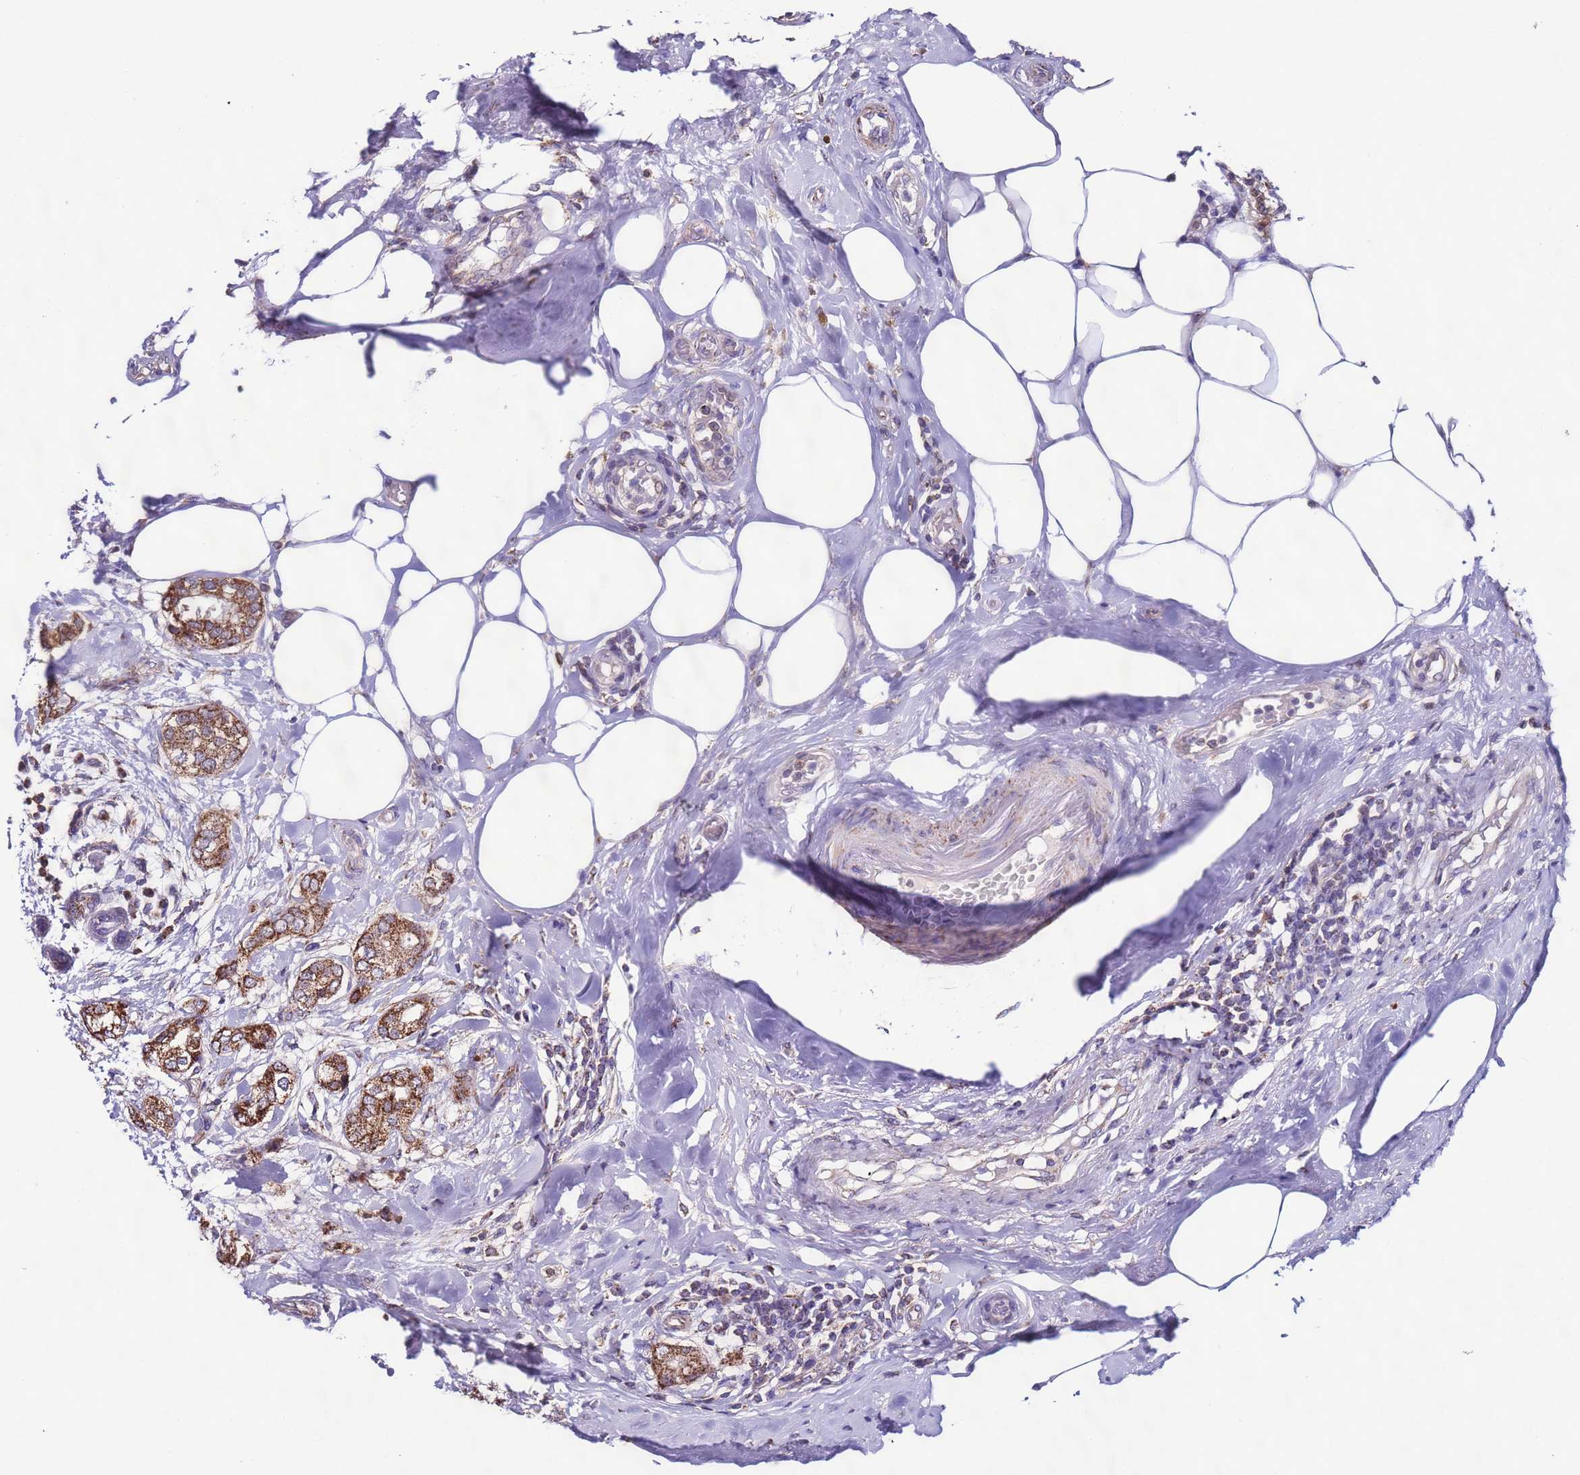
{"staining": {"intensity": "moderate", "quantity": ">75%", "location": "cytoplasmic/membranous"}, "tissue": "breast cancer", "cell_type": "Tumor cells", "image_type": "cancer", "snomed": [{"axis": "morphology", "description": "Duct carcinoma"}, {"axis": "topography", "description": "Breast"}], "caption": "Moderate cytoplasmic/membranous staining for a protein is seen in about >75% of tumor cells of invasive ductal carcinoma (breast) using IHC.", "gene": "UEVLD", "patient": {"sex": "female", "age": 73}}